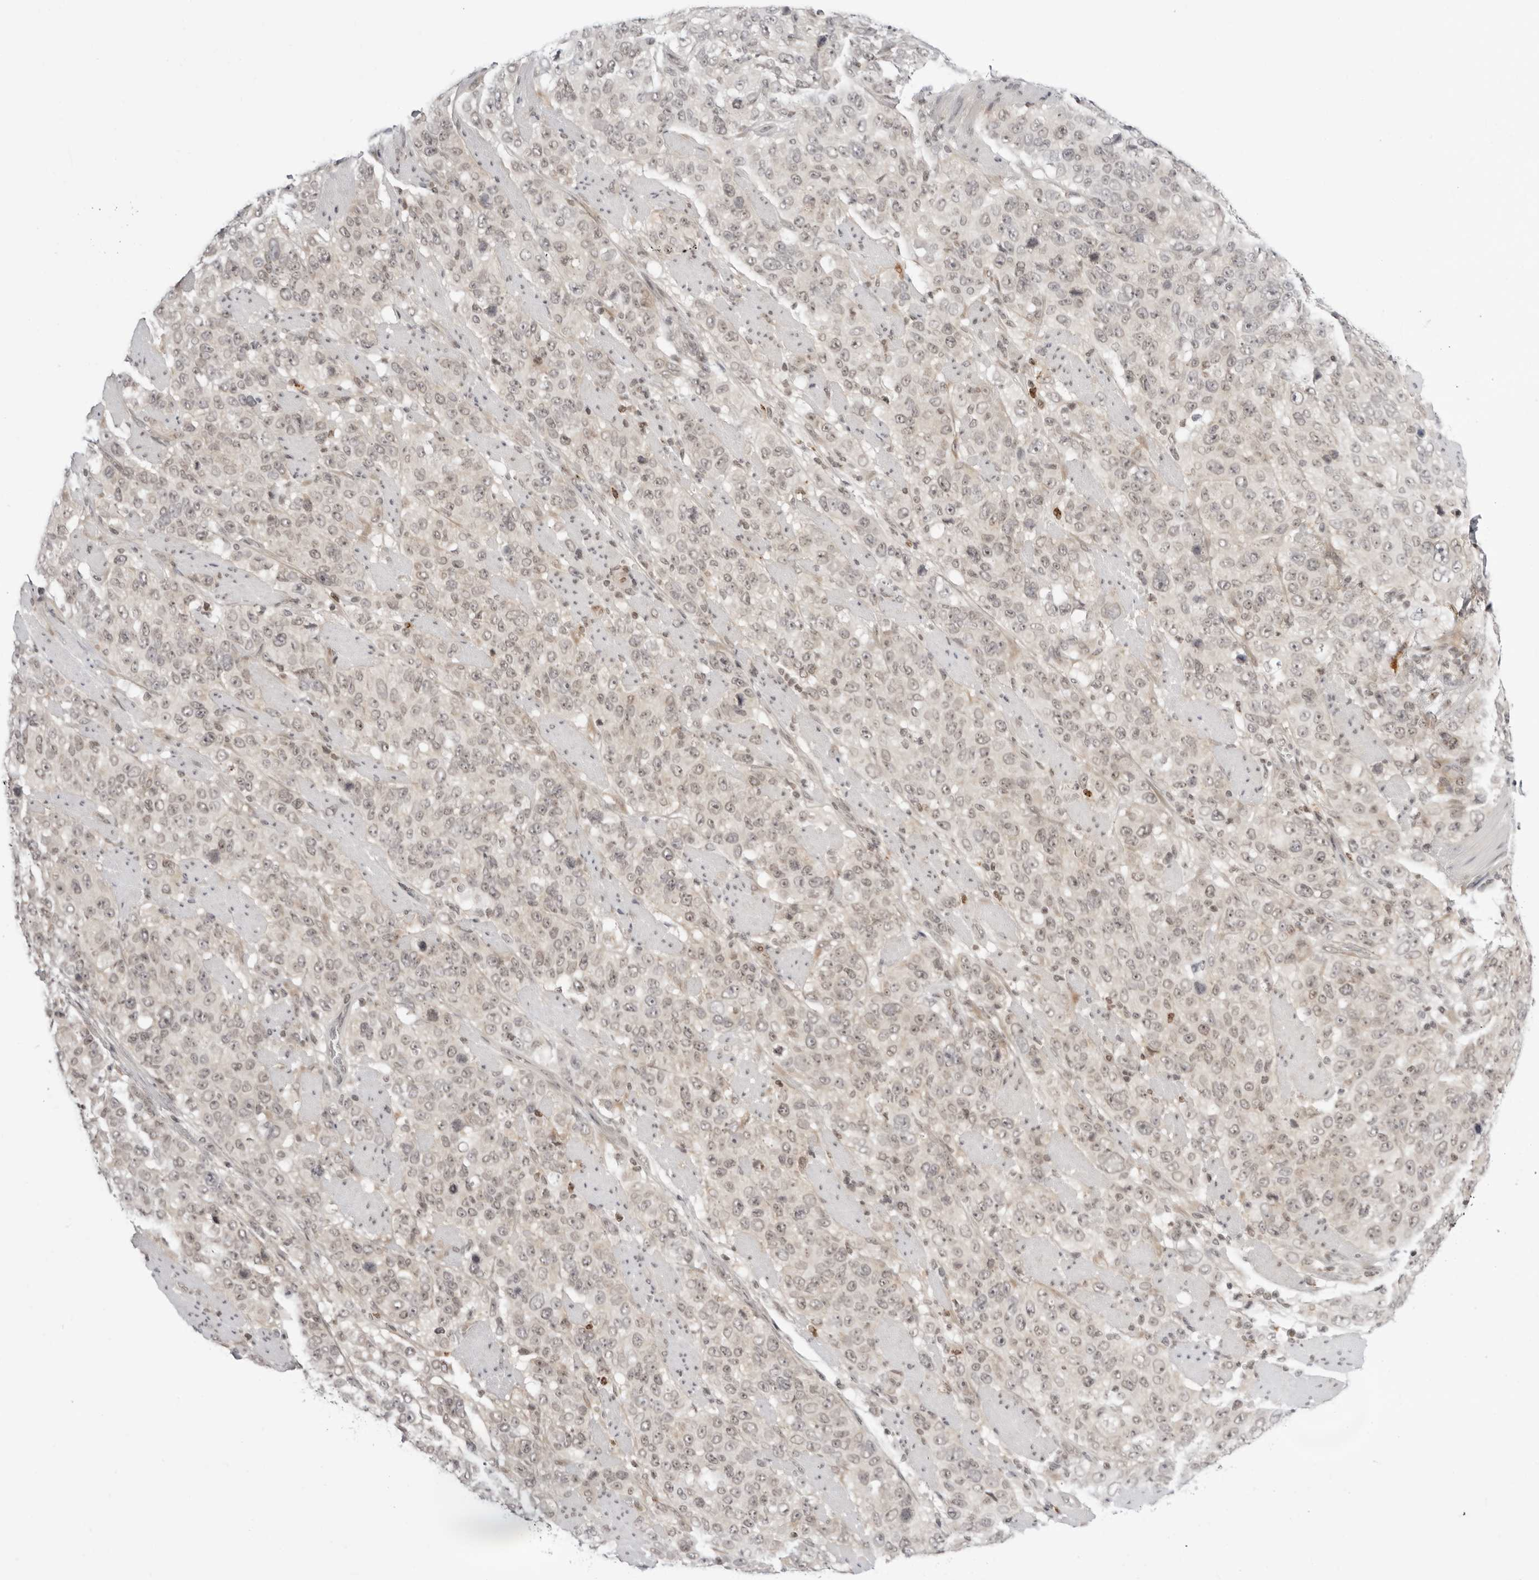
{"staining": {"intensity": "negative", "quantity": "none", "location": "none"}, "tissue": "stomach cancer", "cell_type": "Tumor cells", "image_type": "cancer", "snomed": [{"axis": "morphology", "description": "Adenocarcinoma, NOS"}, {"axis": "topography", "description": "Stomach"}], "caption": "The micrograph shows no significant expression in tumor cells of stomach adenocarcinoma.", "gene": "PPP2R5C", "patient": {"sex": "male", "age": 48}}